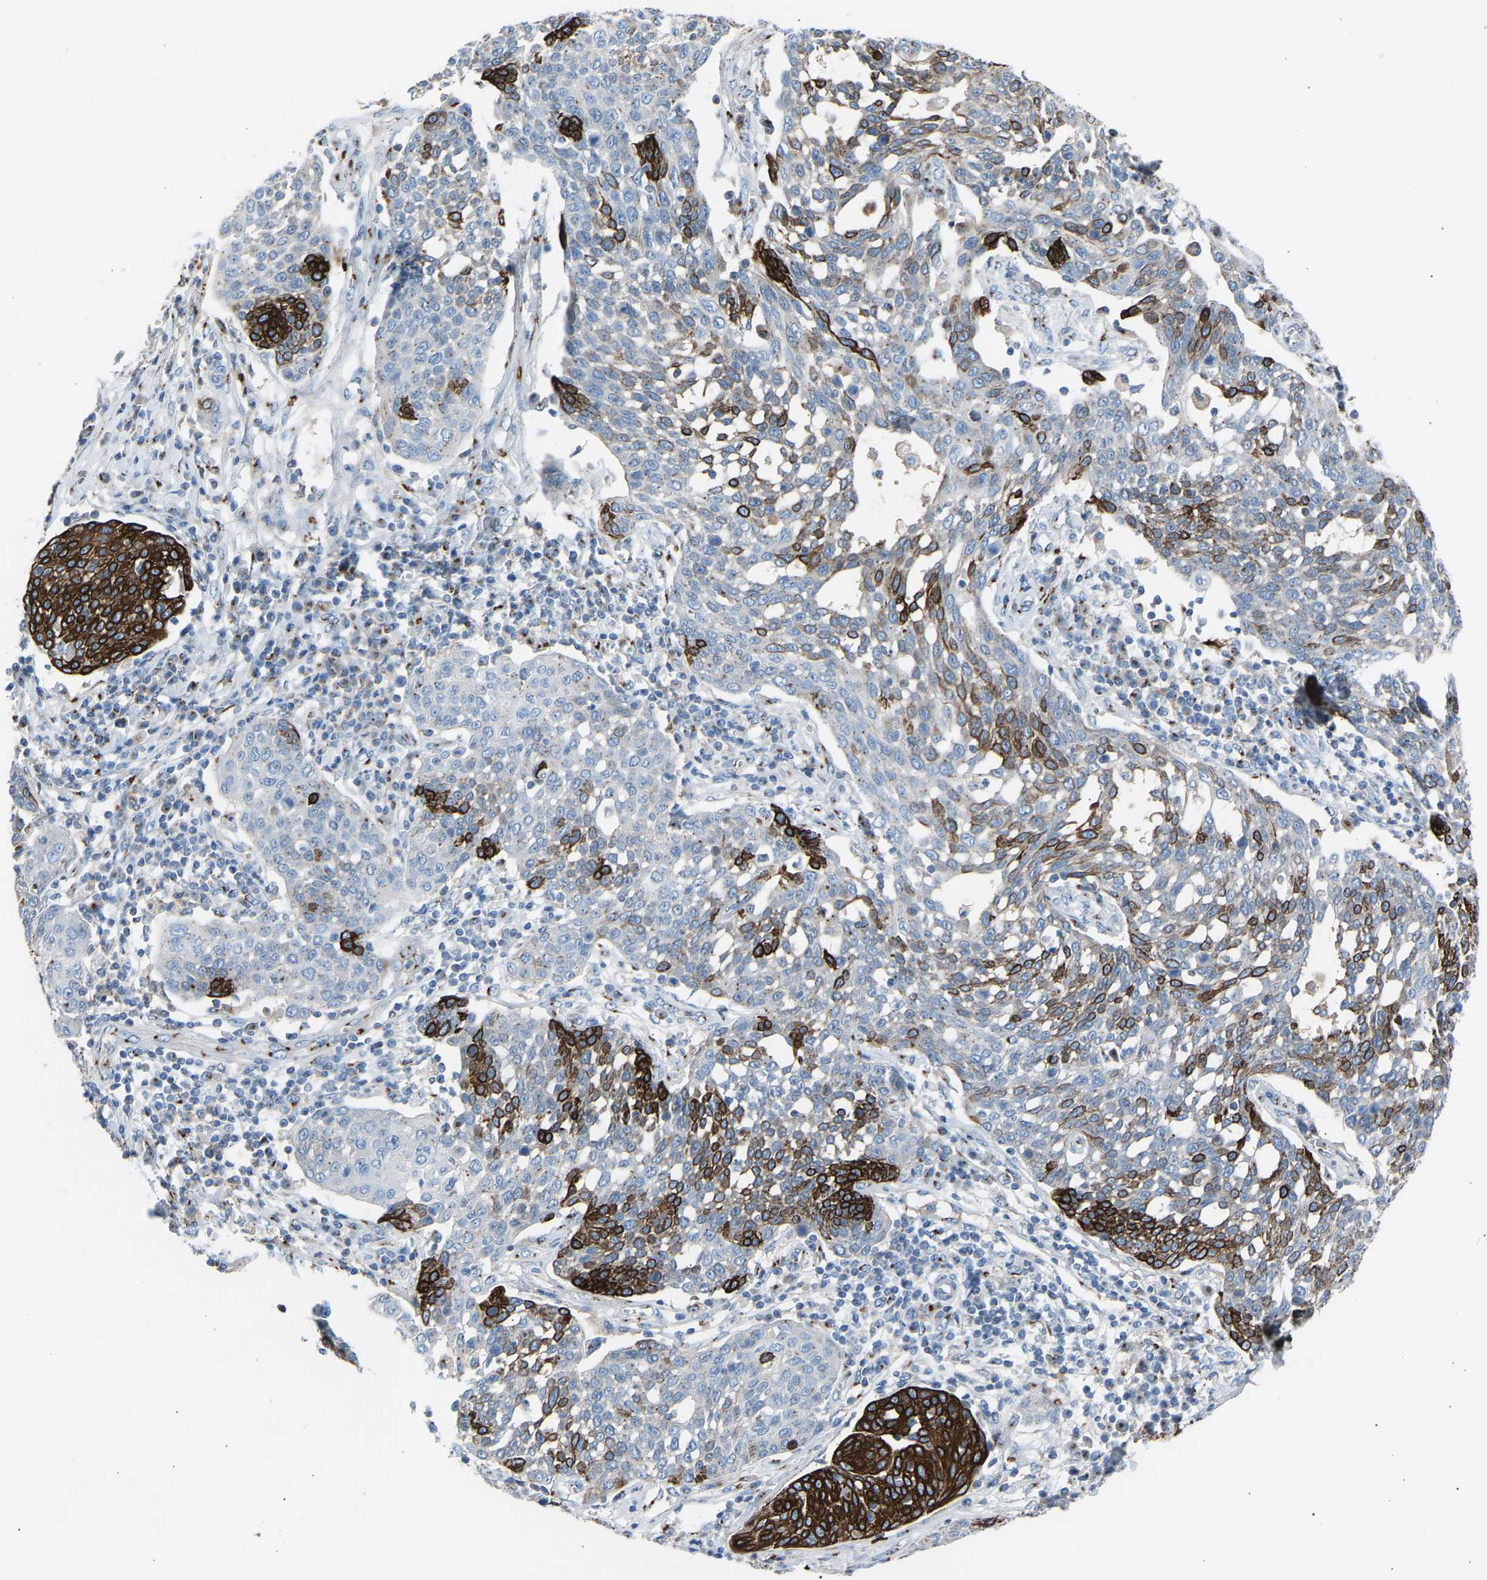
{"staining": {"intensity": "strong", "quantity": "25%-75%", "location": "cytoplasmic/membranous"}, "tissue": "cervical cancer", "cell_type": "Tumor cells", "image_type": "cancer", "snomed": [{"axis": "morphology", "description": "Squamous cell carcinoma, NOS"}, {"axis": "topography", "description": "Cervix"}], "caption": "Cervical squamous cell carcinoma stained with immunohistochemistry (IHC) demonstrates strong cytoplasmic/membranous expression in about 25%-75% of tumor cells. The protein of interest is stained brown, and the nuclei are stained in blue (DAB IHC with brightfield microscopy, high magnification).", "gene": "CYREN", "patient": {"sex": "female", "age": 34}}